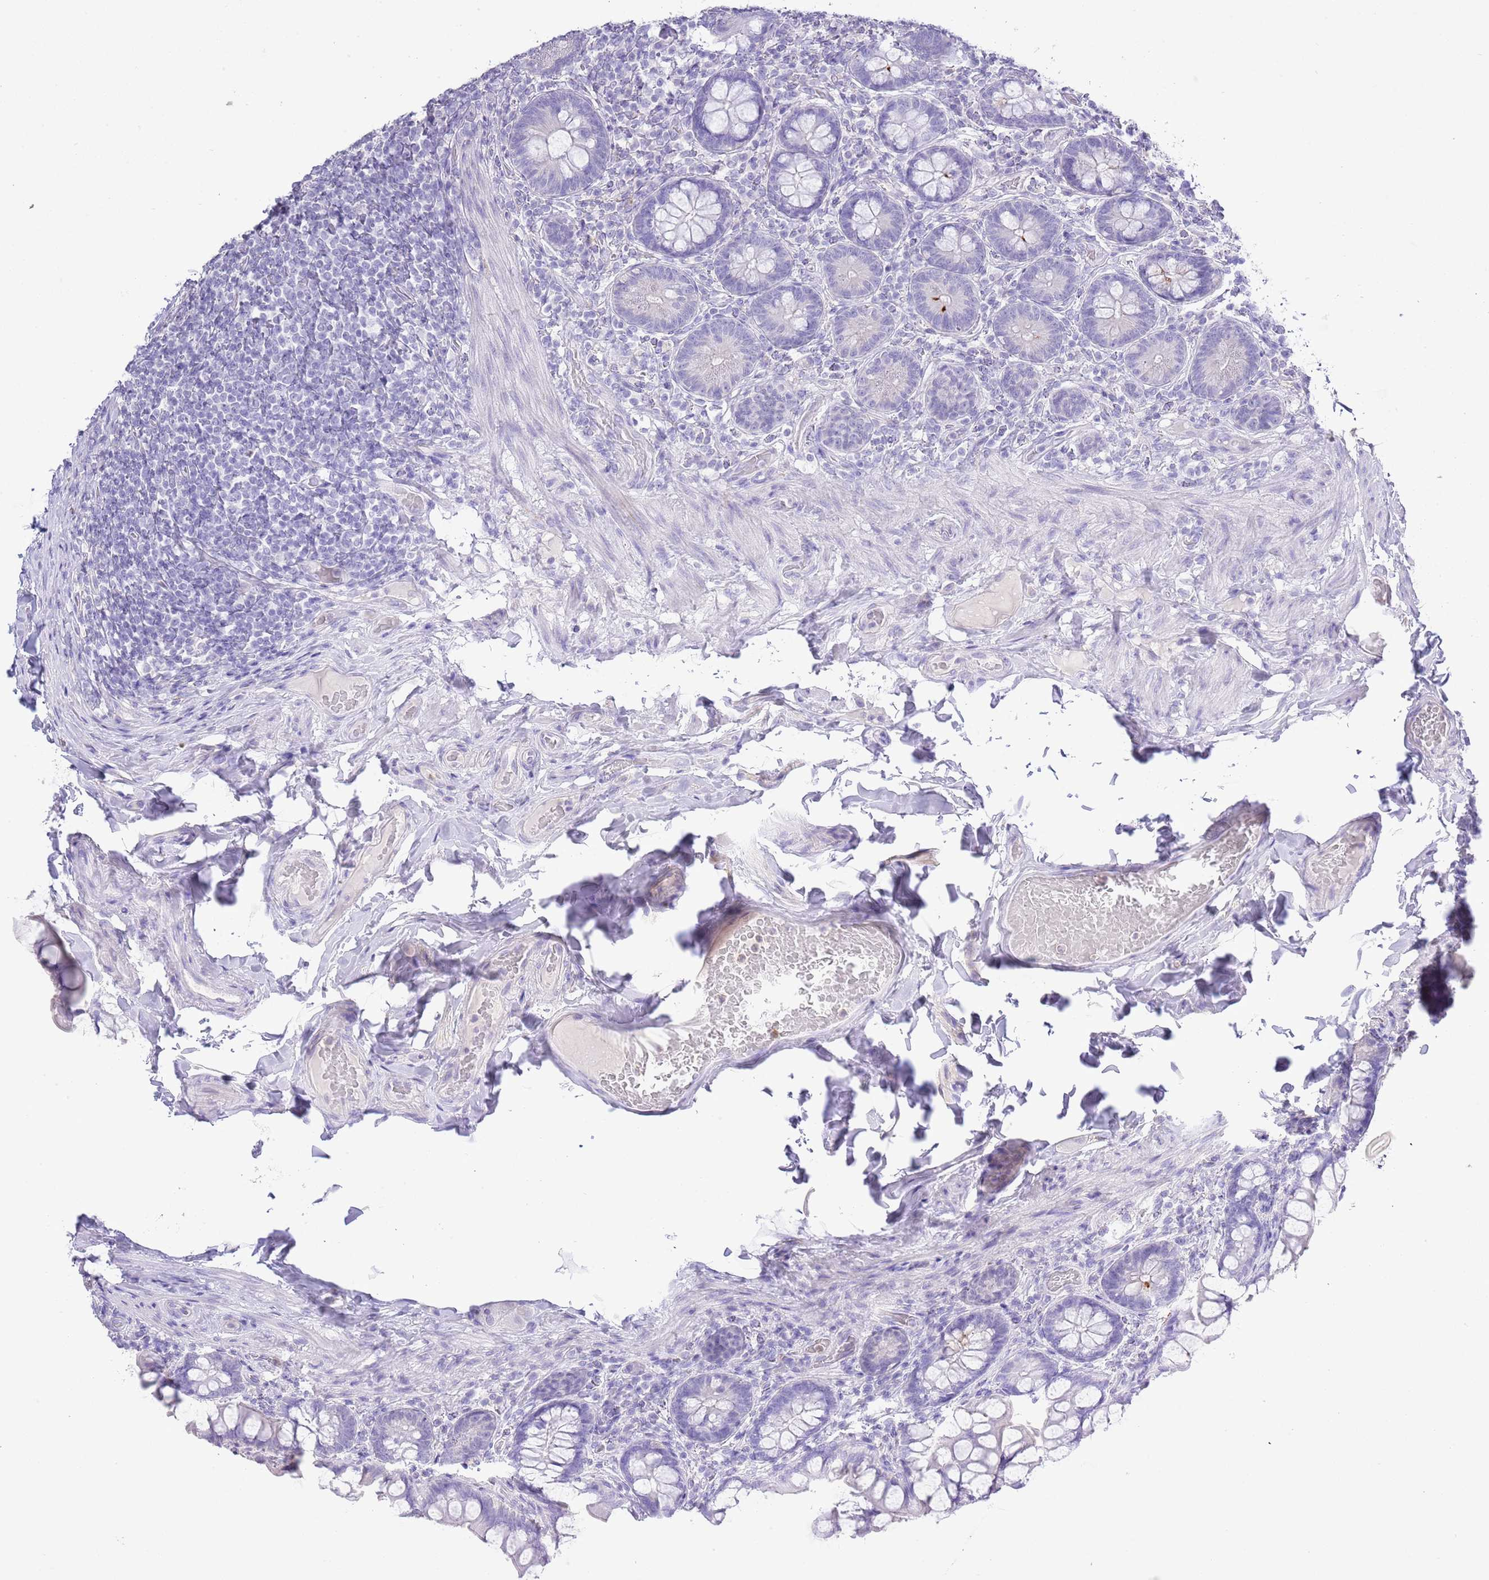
{"staining": {"intensity": "negative", "quantity": "none", "location": "none"}, "tissue": "small intestine", "cell_type": "Glandular cells", "image_type": "normal", "snomed": [{"axis": "morphology", "description": "Normal tissue, NOS"}, {"axis": "topography", "description": "Small intestine"}], "caption": "Immunohistochemistry (IHC) of normal small intestine displays no staining in glandular cells. (DAB immunohistochemistry, high magnification).", "gene": "OR2Z1", "patient": {"sex": "male", "age": 70}}